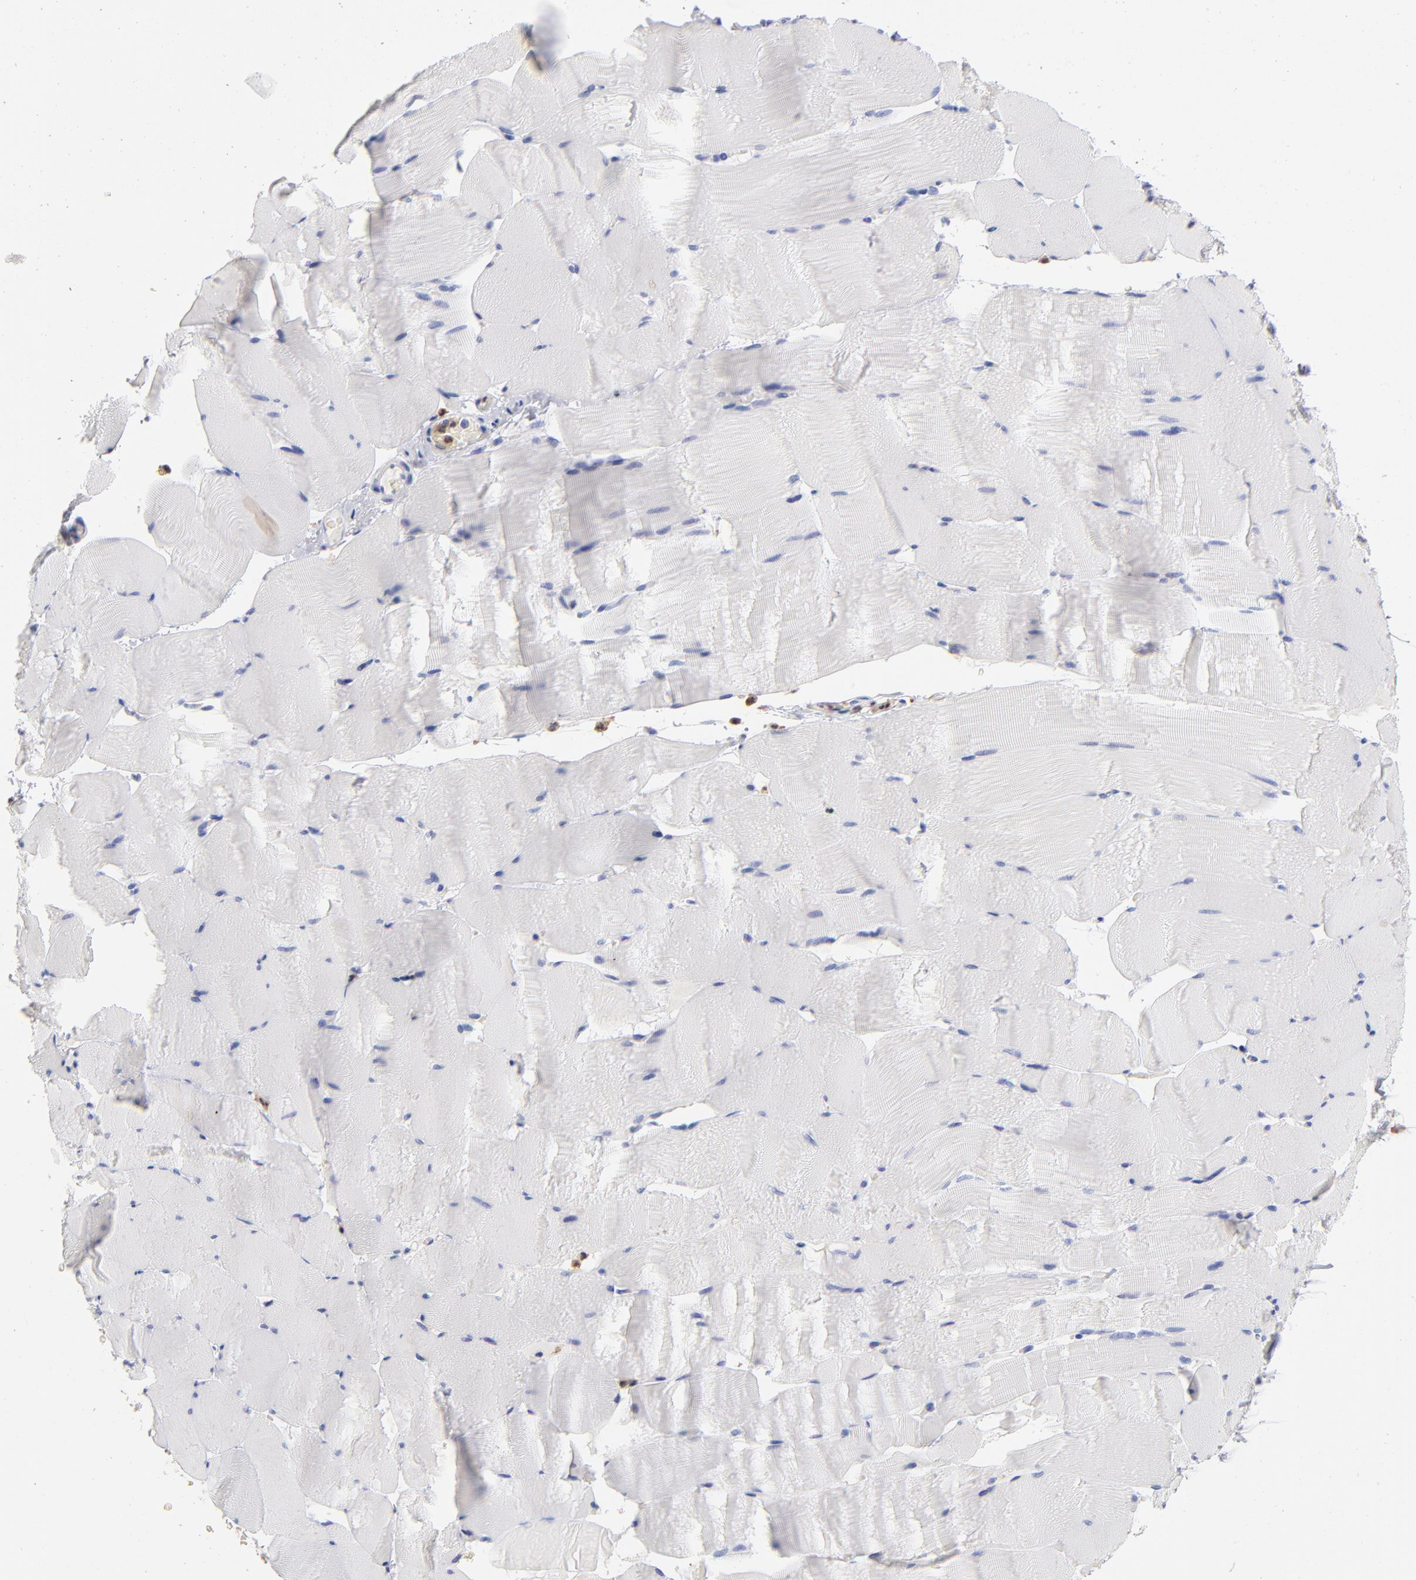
{"staining": {"intensity": "negative", "quantity": "none", "location": "none"}, "tissue": "skeletal muscle", "cell_type": "Myocytes", "image_type": "normal", "snomed": [{"axis": "morphology", "description": "Normal tissue, NOS"}, {"axis": "topography", "description": "Skeletal muscle"}], "caption": "This is an immunohistochemistry image of unremarkable human skeletal muscle. There is no expression in myocytes.", "gene": "ARG1", "patient": {"sex": "male", "age": 62}}